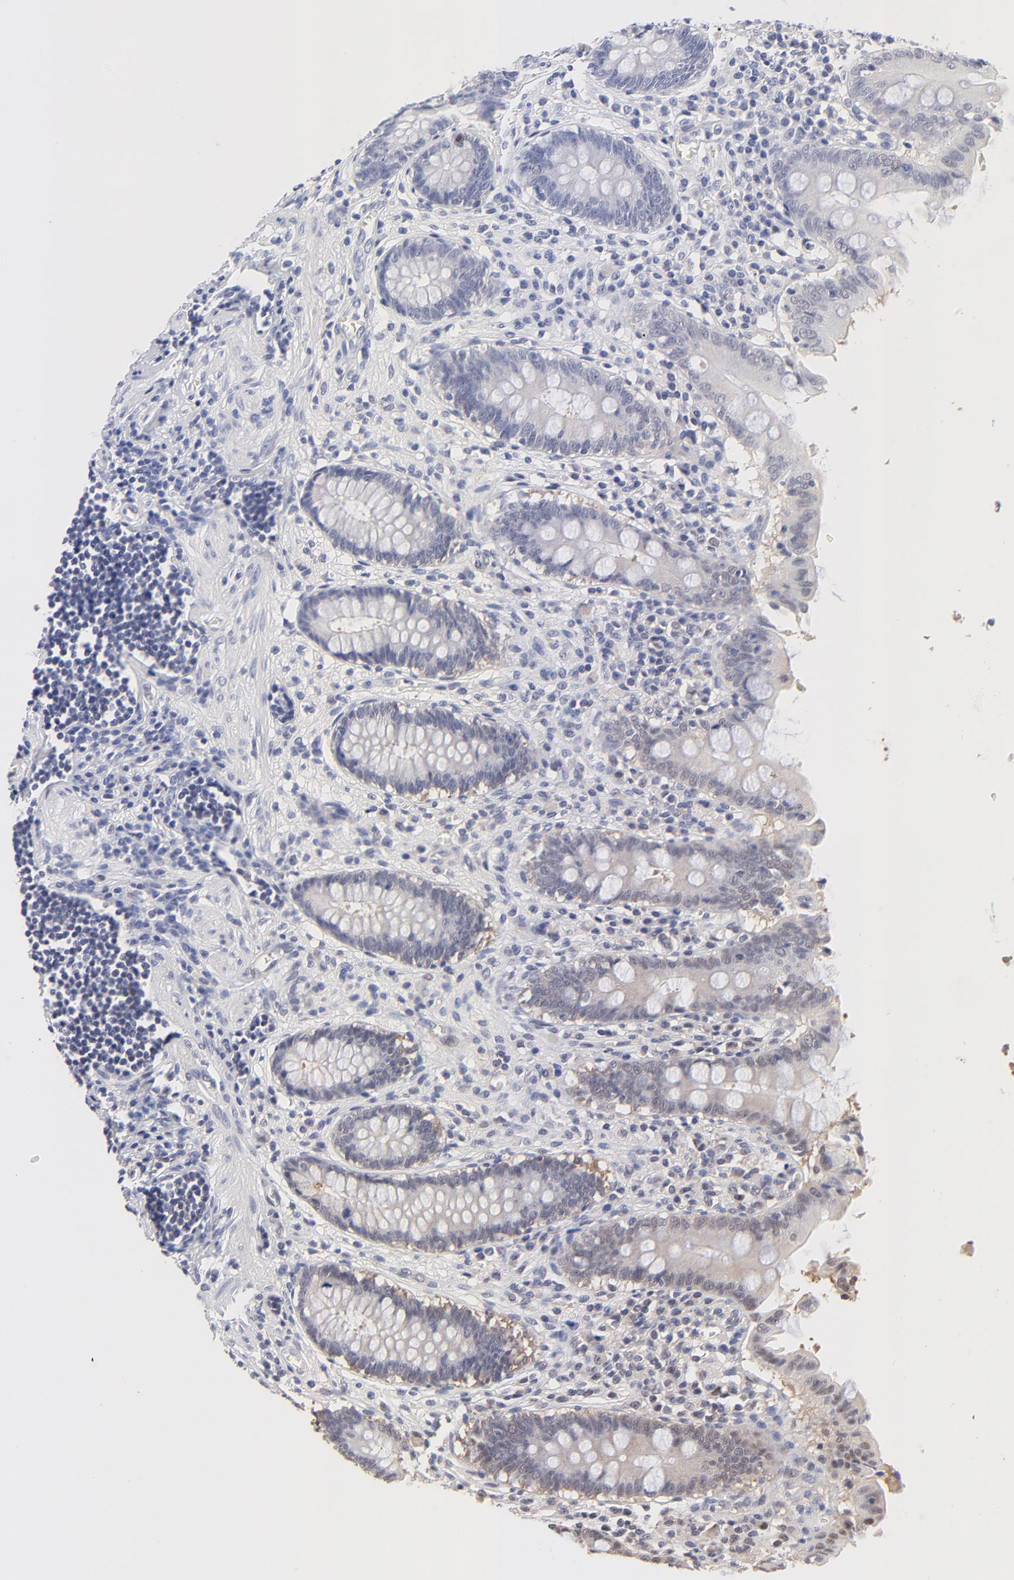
{"staining": {"intensity": "weak", "quantity": "25%-75%", "location": "cytoplasmic/membranous"}, "tissue": "appendix", "cell_type": "Glandular cells", "image_type": "normal", "snomed": [{"axis": "morphology", "description": "Normal tissue, NOS"}, {"axis": "topography", "description": "Appendix"}], "caption": "A brown stain labels weak cytoplasmic/membranous expression of a protein in glandular cells of normal appendix. The protein of interest is shown in brown color, while the nuclei are stained blue.", "gene": "PSMC4", "patient": {"sex": "female", "age": 50}}